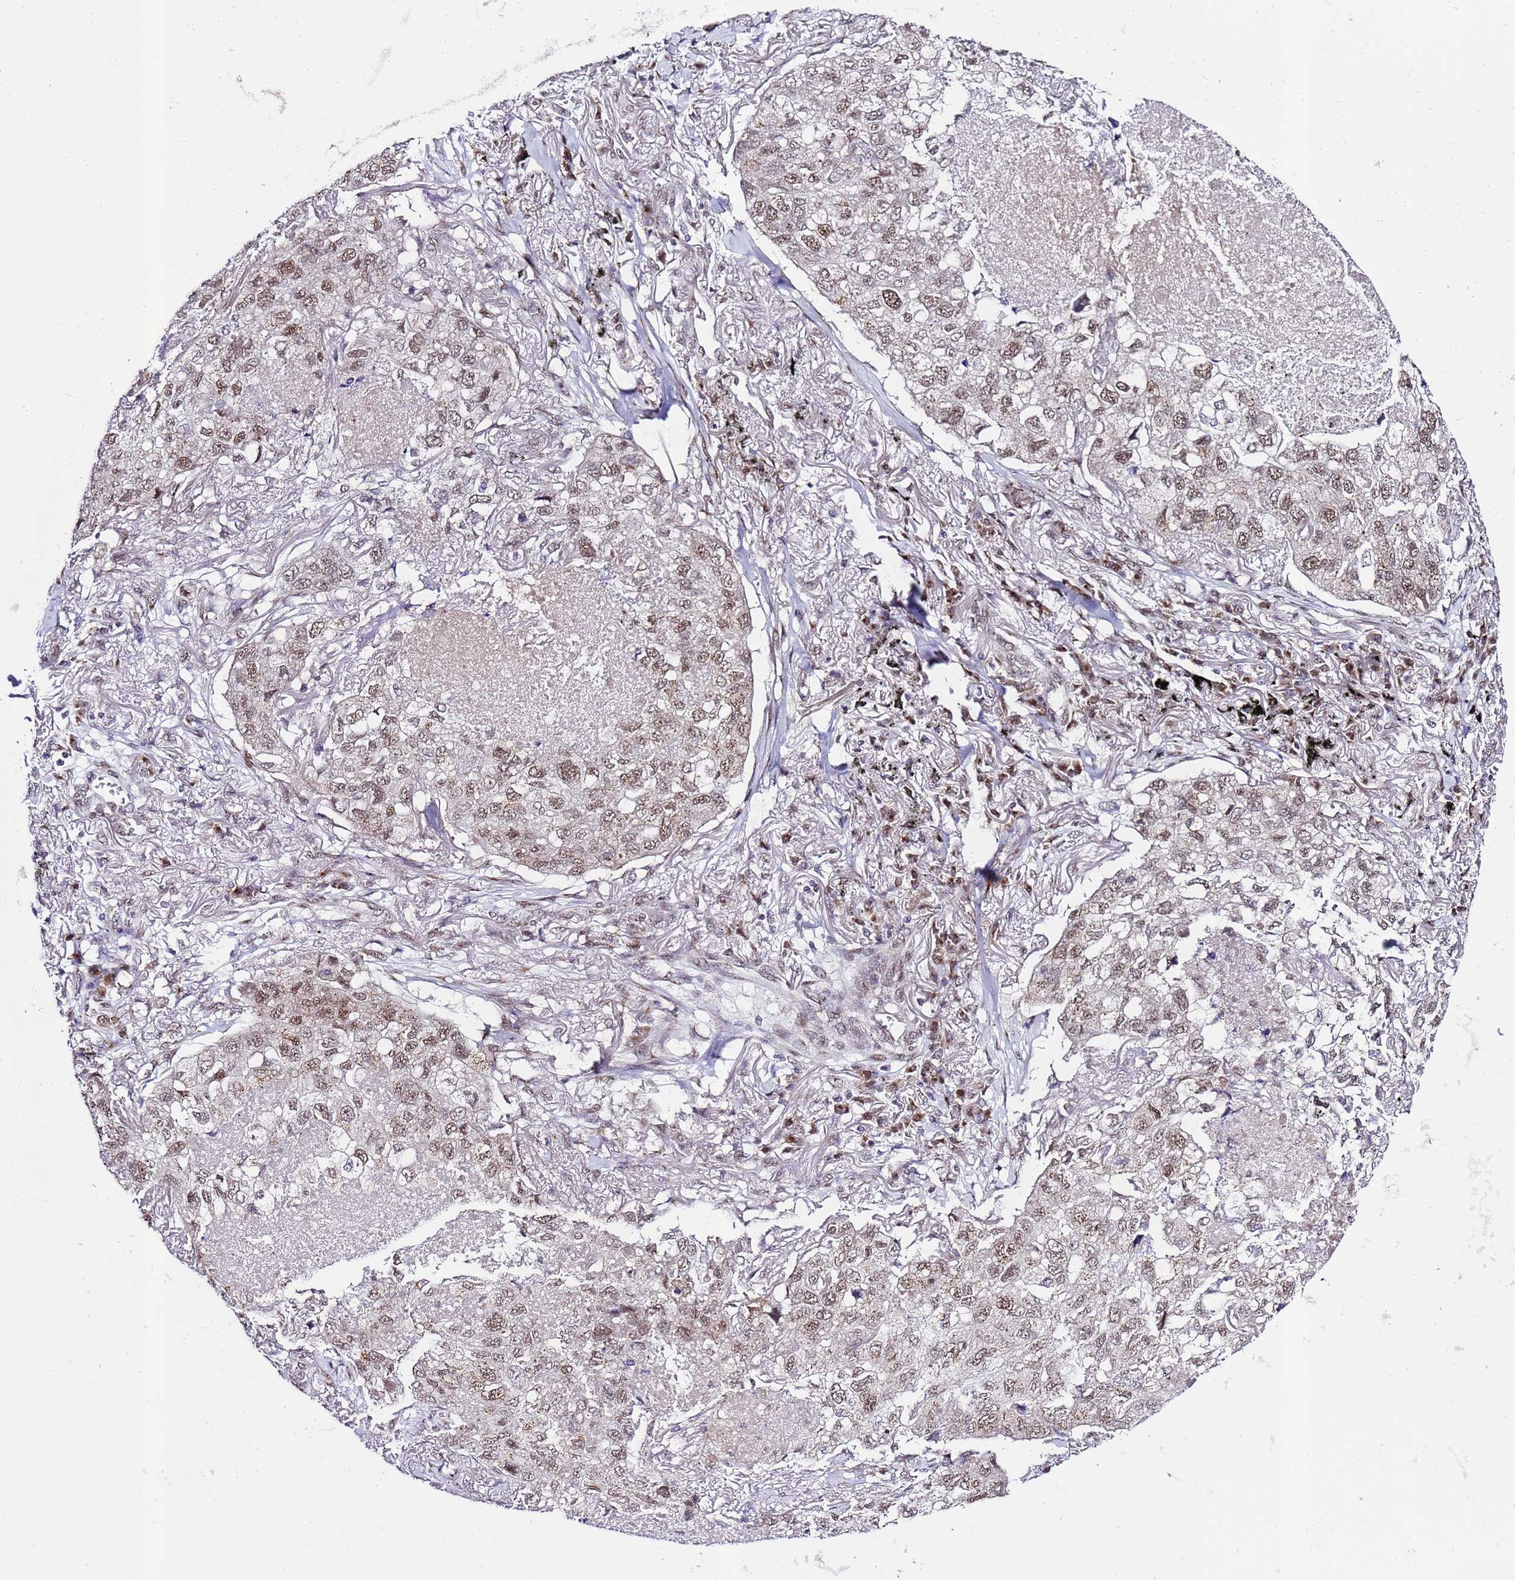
{"staining": {"intensity": "moderate", "quantity": "25%-75%", "location": "nuclear"}, "tissue": "lung cancer", "cell_type": "Tumor cells", "image_type": "cancer", "snomed": [{"axis": "morphology", "description": "Adenocarcinoma, NOS"}, {"axis": "topography", "description": "Lung"}], "caption": "This image reveals IHC staining of human lung cancer (adenocarcinoma), with medium moderate nuclear expression in about 25%-75% of tumor cells.", "gene": "C19orf47", "patient": {"sex": "male", "age": 65}}